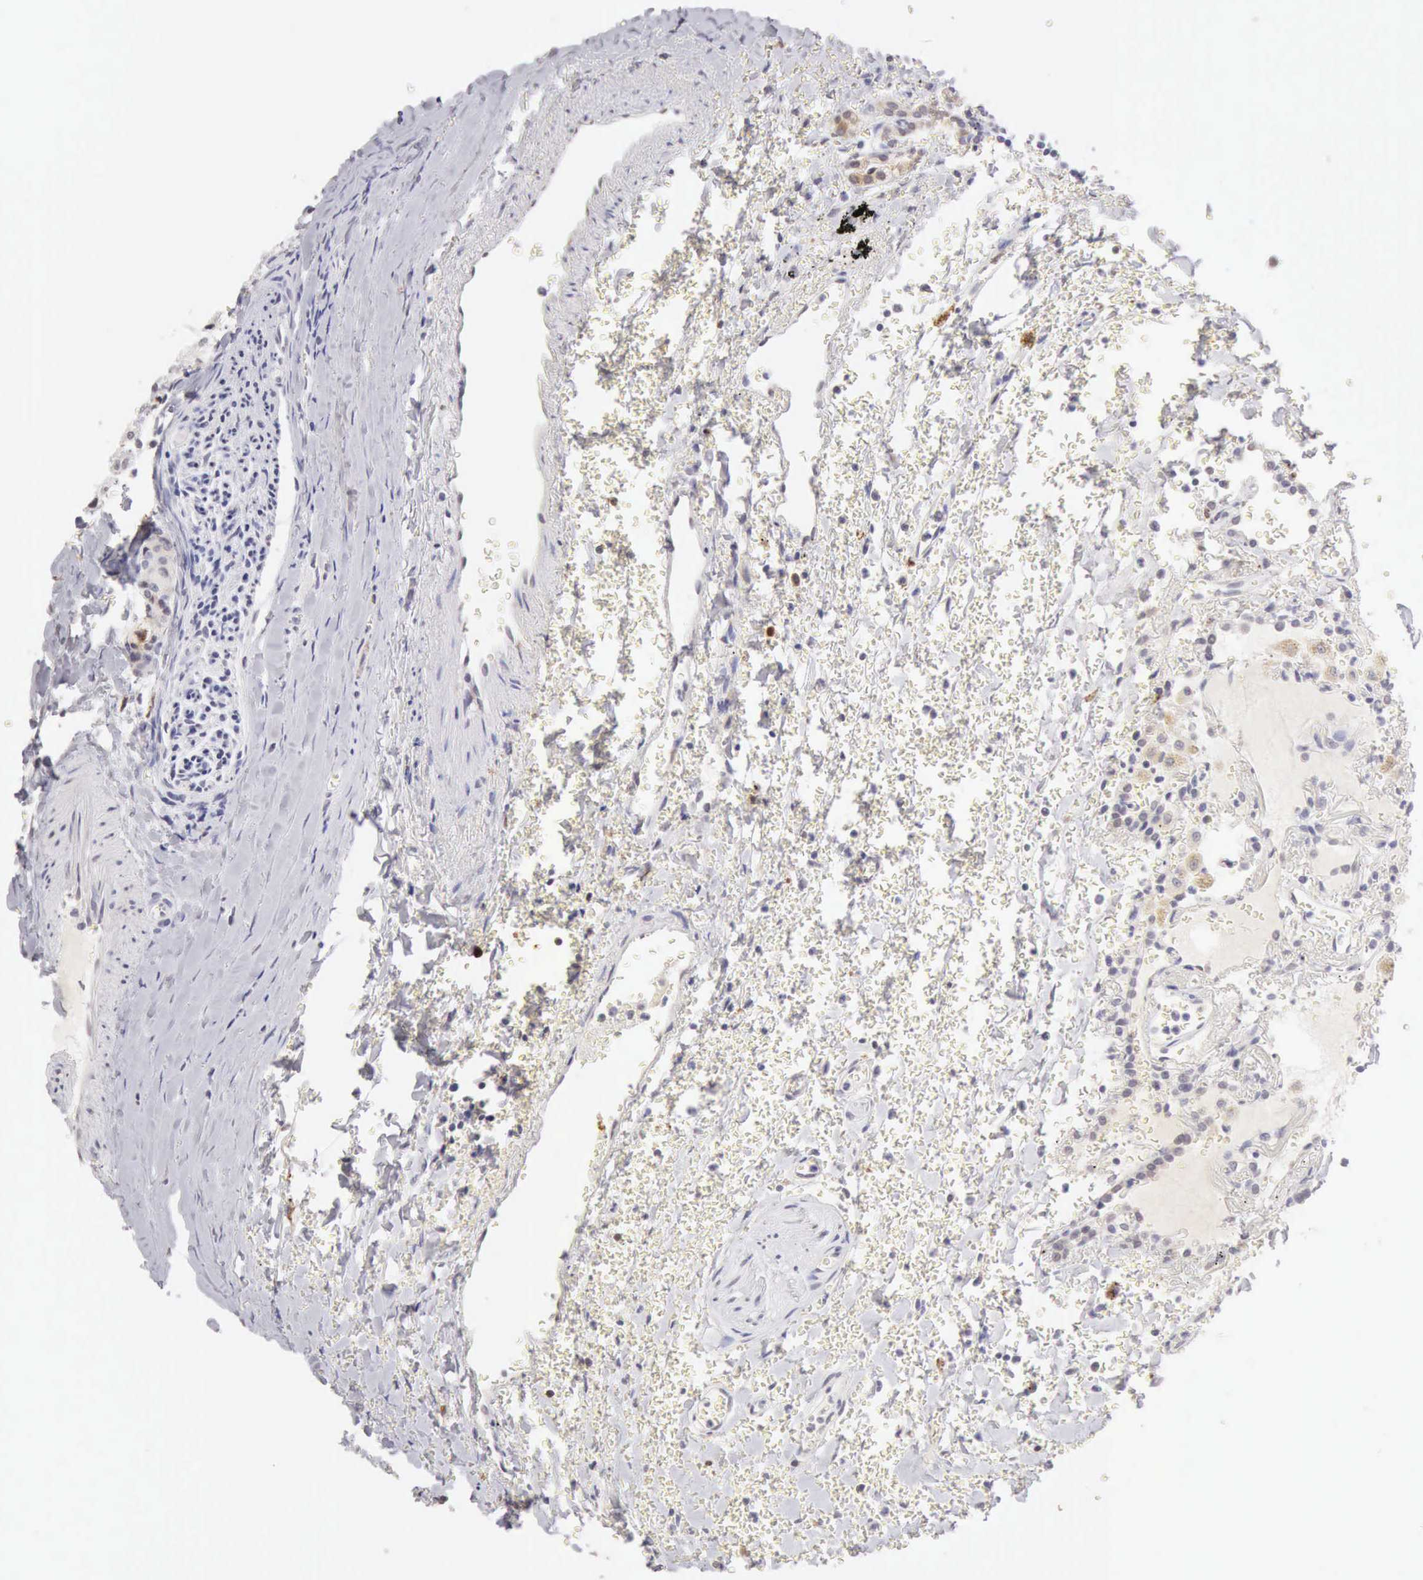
{"staining": {"intensity": "weak", "quantity": "<25%", "location": "cytoplasmic/membranous"}, "tissue": "carcinoid", "cell_type": "Tumor cells", "image_type": "cancer", "snomed": [{"axis": "morphology", "description": "Carcinoid, malignant, NOS"}, {"axis": "topography", "description": "Bronchus"}], "caption": "This histopathology image is of carcinoid stained with IHC to label a protein in brown with the nuclei are counter-stained blue. There is no staining in tumor cells.", "gene": "RNASE1", "patient": {"sex": "male", "age": 55}}